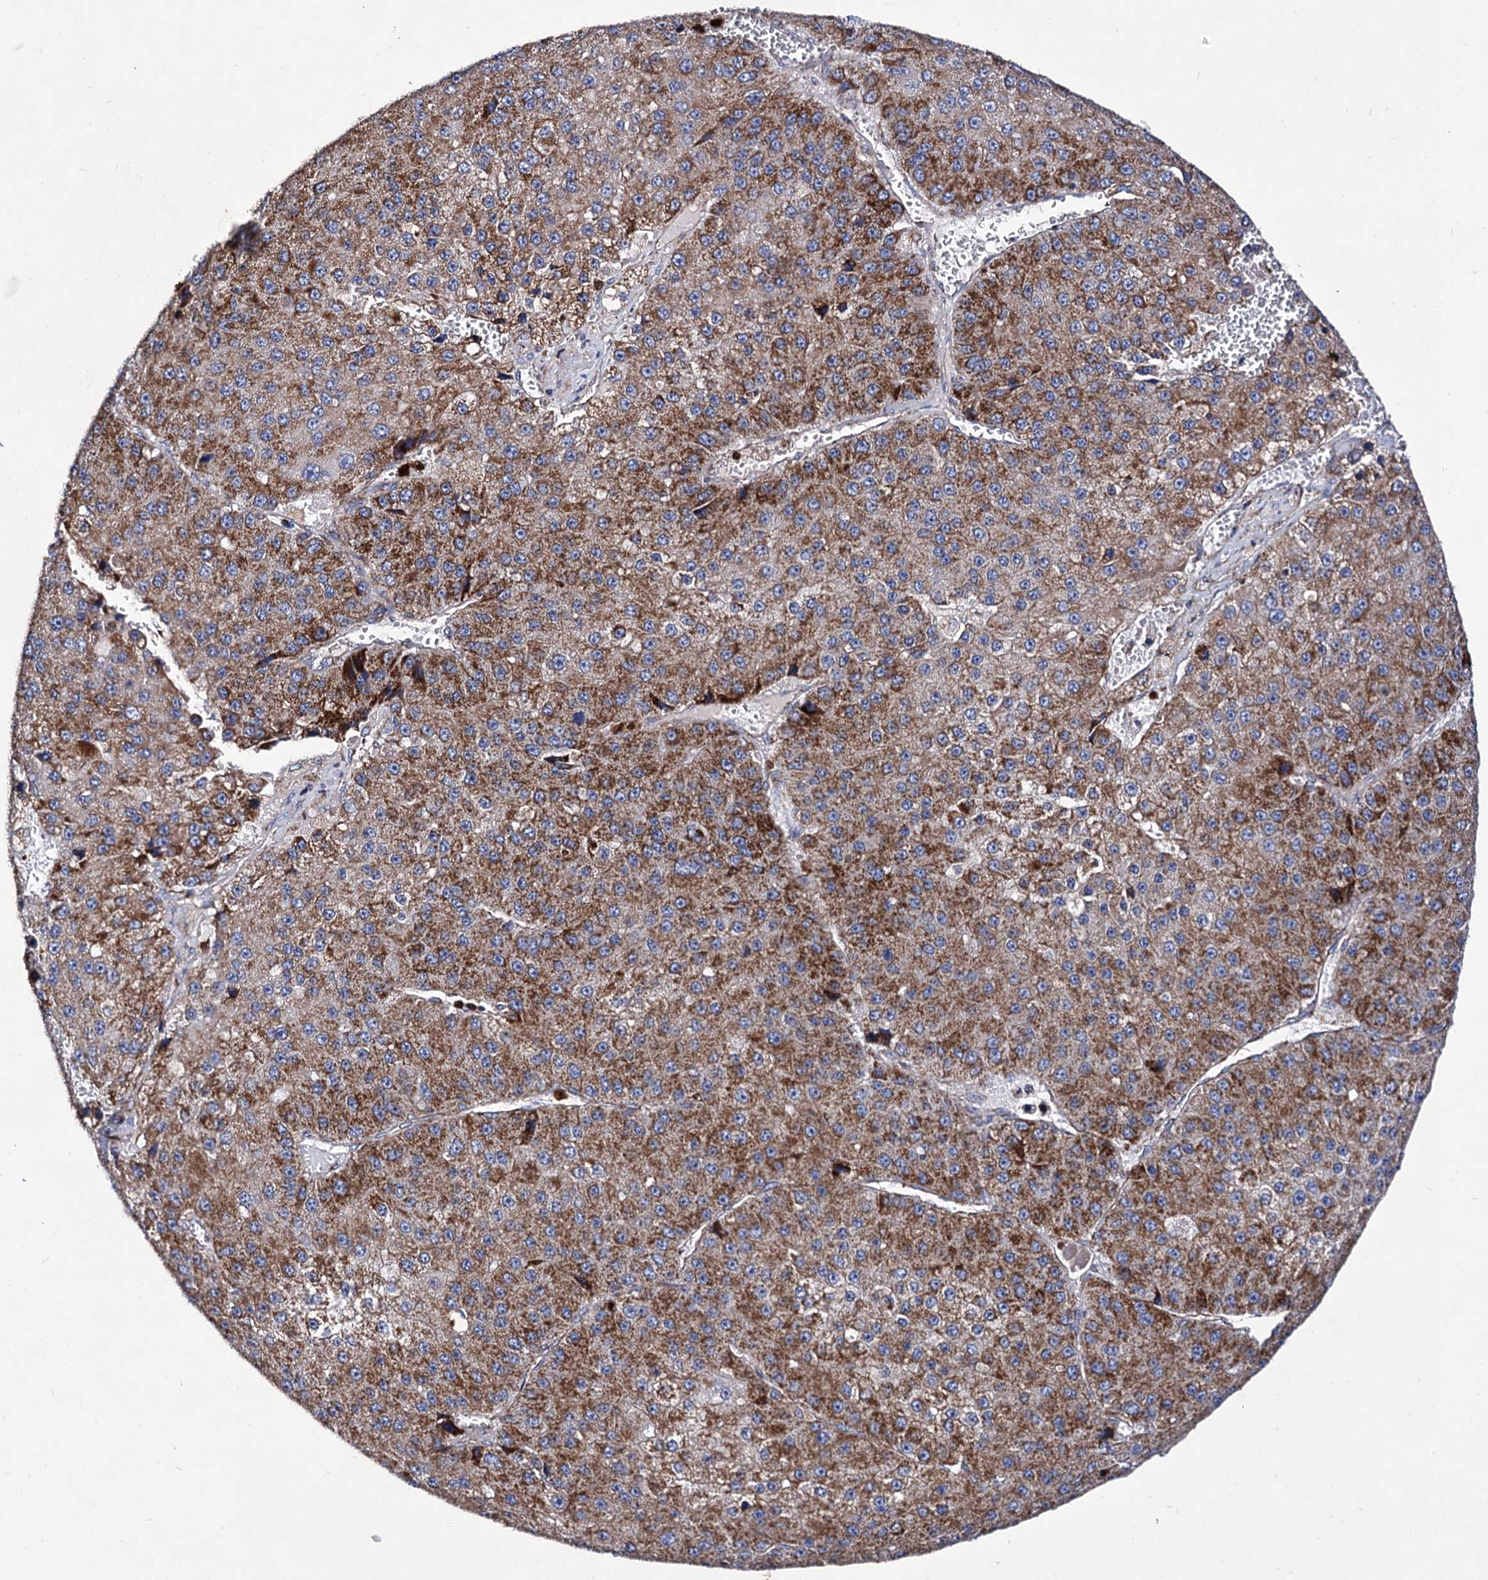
{"staining": {"intensity": "moderate", "quantity": ">75%", "location": "cytoplasmic/membranous"}, "tissue": "liver cancer", "cell_type": "Tumor cells", "image_type": "cancer", "snomed": [{"axis": "morphology", "description": "Carcinoma, Hepatocellular, NOS"}, {"axis": "topography", "description": "Liver"}], "caption": "Liver cancer (hepatocellular carcinoma) tissue demonstrates moderate cytoplasmic/membranous expression in about >75% of tumor cells", "gene": "ACAD9", "patient": {"sex": "female", "age": 73}}